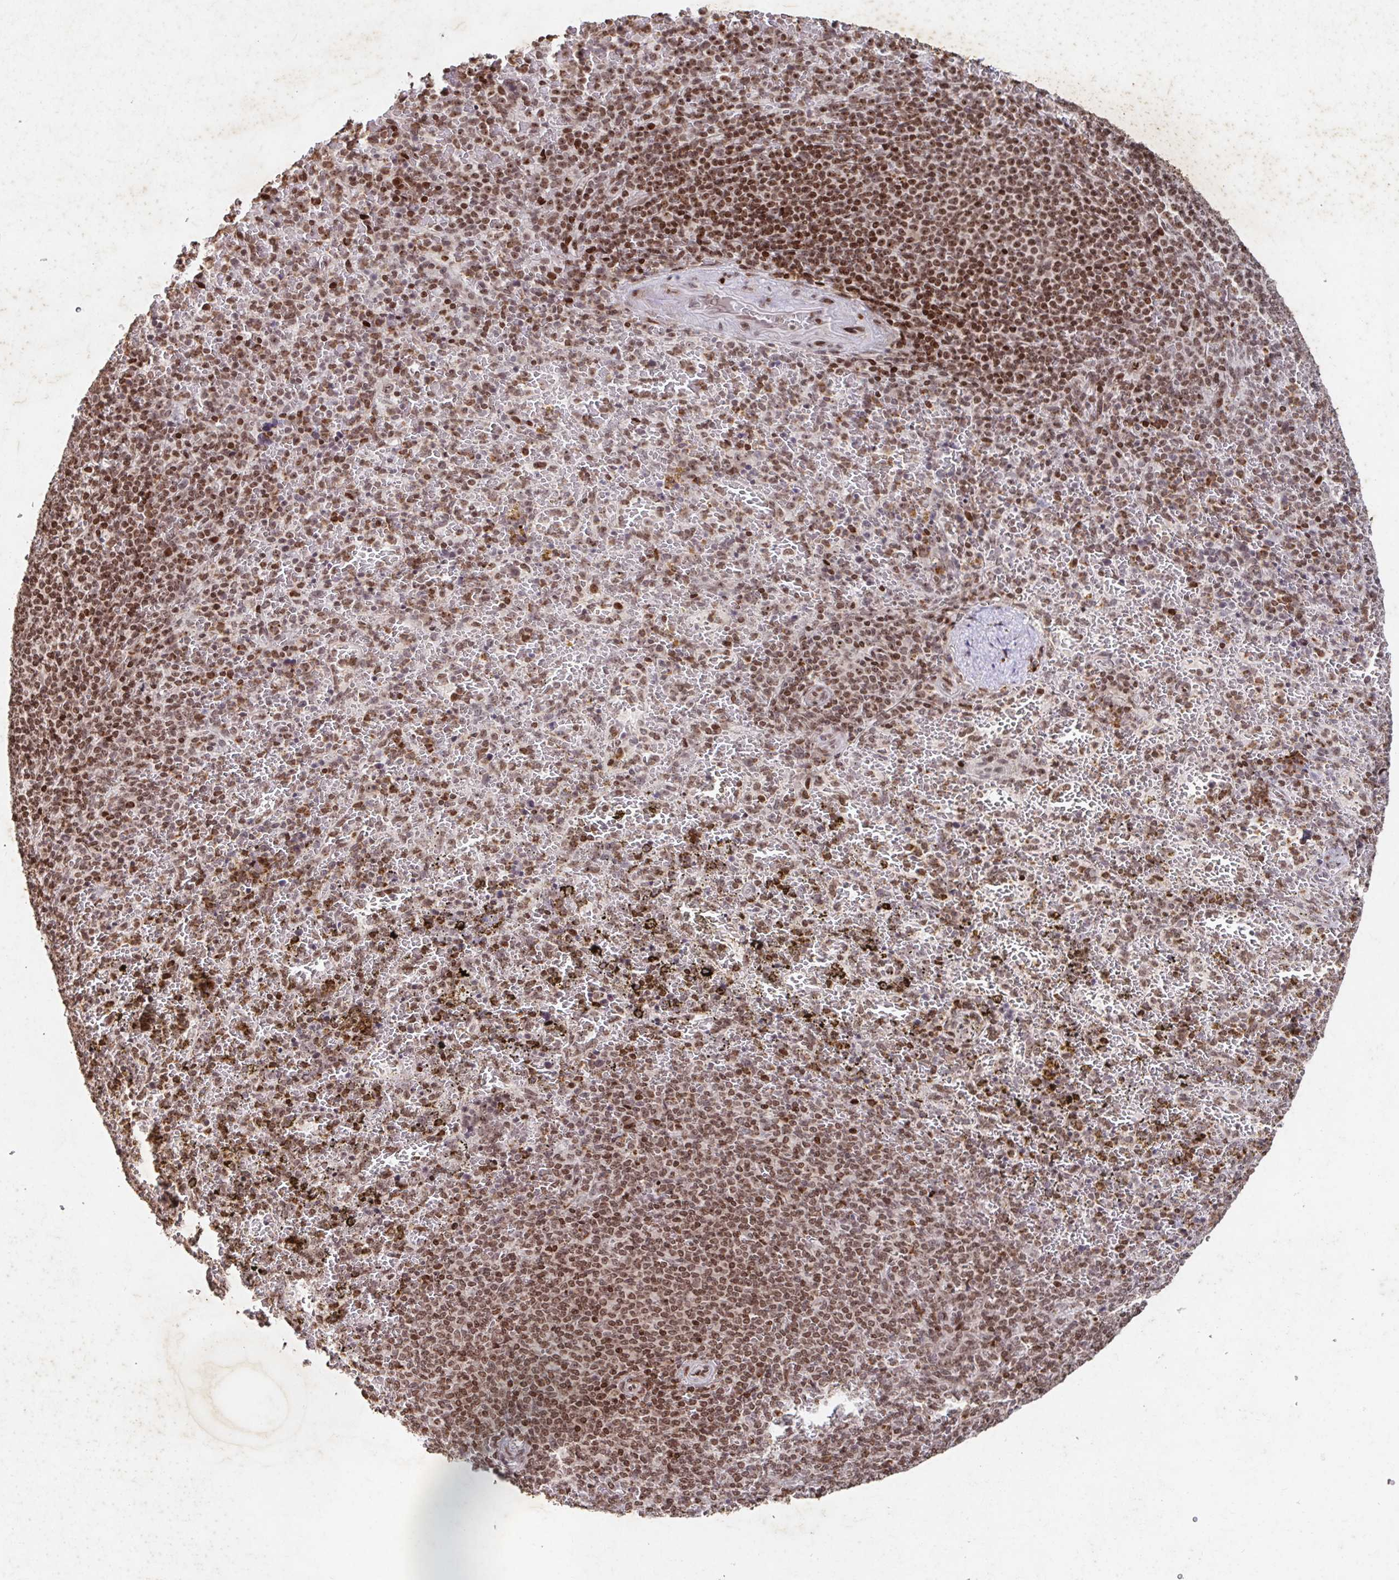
{"staining": {"intensity": "moderate", "quantity": ">75%", "location": "nuclear"}, "tissue": "spleen", "cell_type": "Cells in red pulp", "image_type": "normal", "snomed": [{"axis": "morphology", "description": "Normal tissue, NOS"}, {"axis": "topography", "description": "Spleen"}], "caption": "An IHC image of unremarkable tissue is shown. Protein staining in brown highlights moderate nuclear positivity in spleen within cells in red pulp. Immunohistochemistry (ihc) stains the protein of interest in brown and the nuclei are stained blue.", "gene": "C19orf53", "patient": {"sex": "female", "age": 50}}